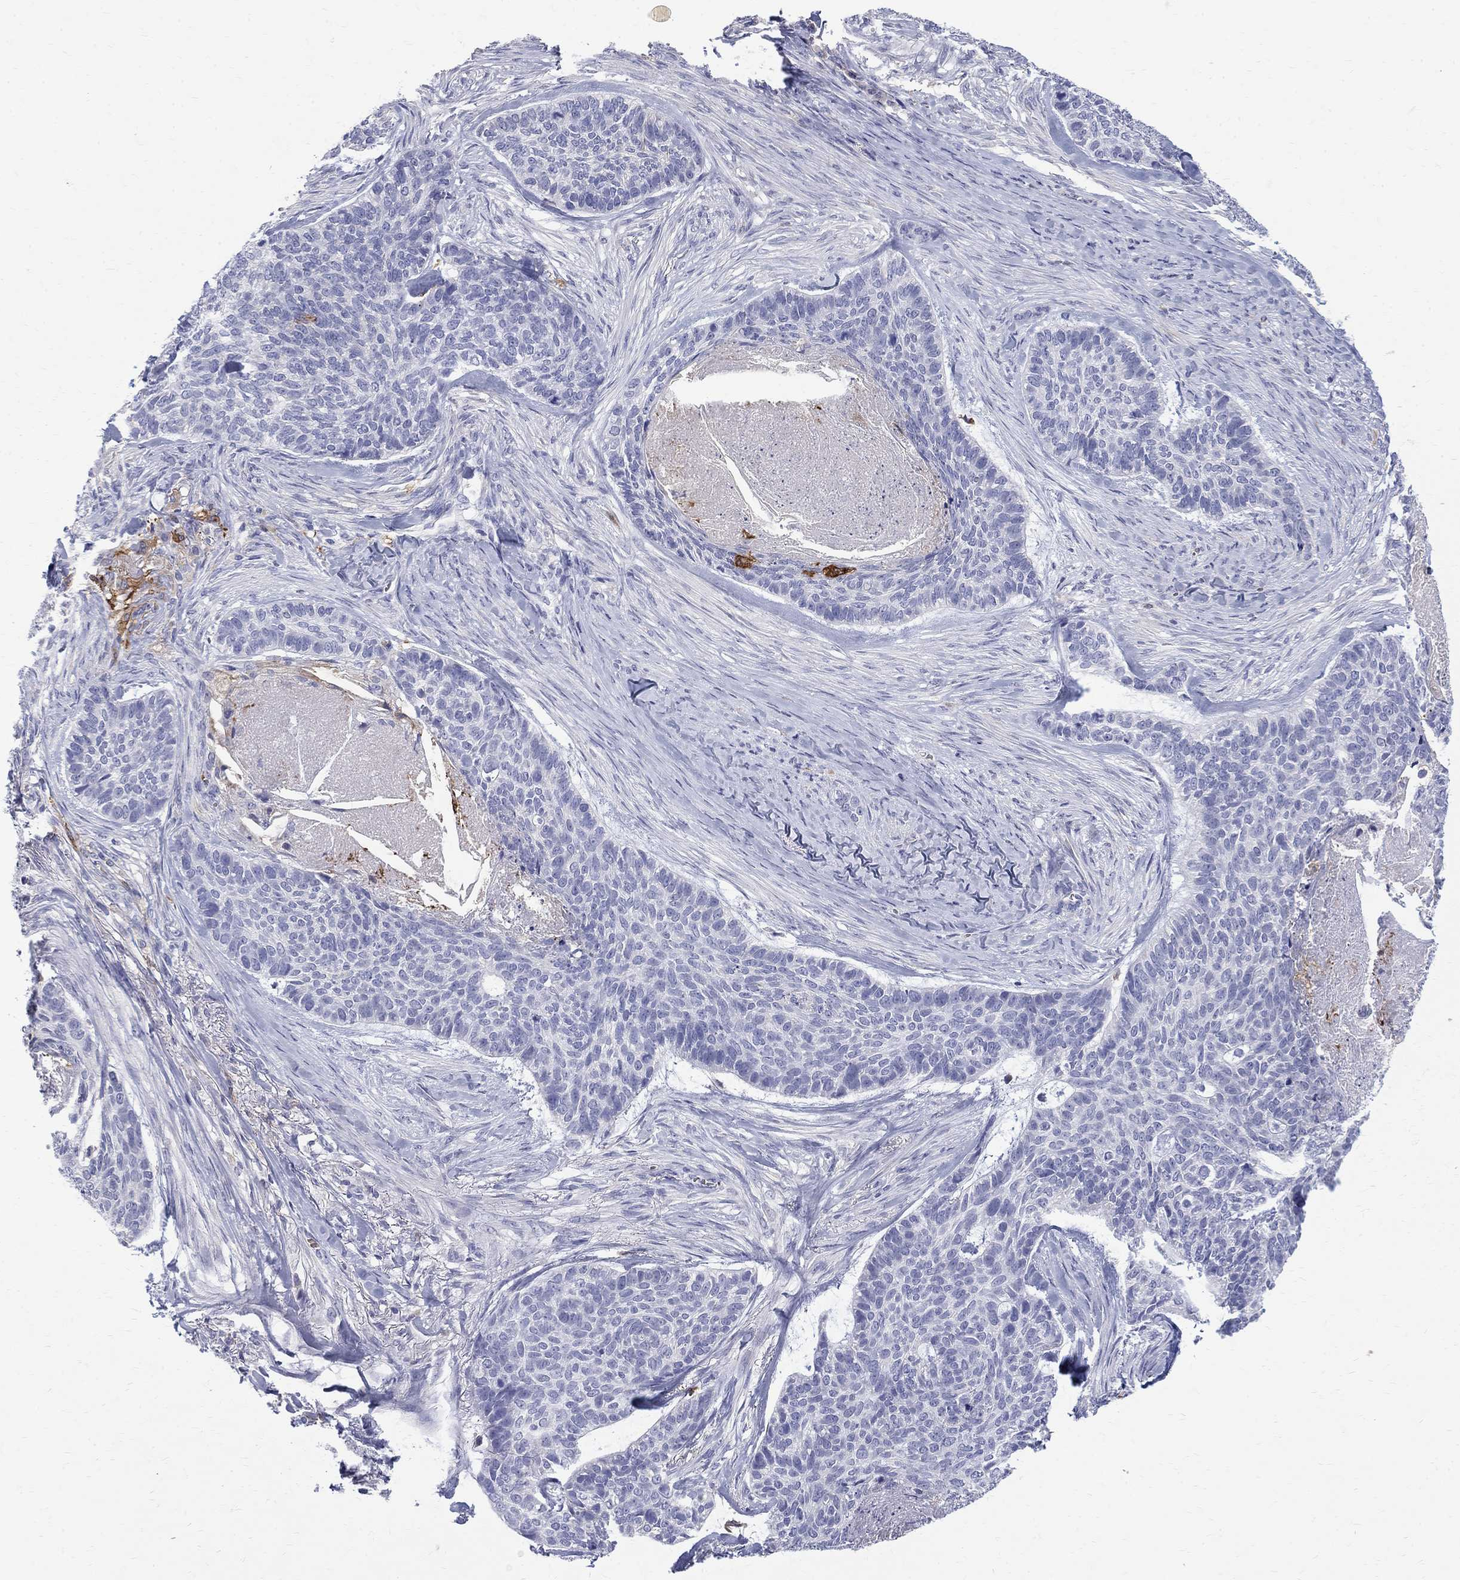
{"staining": {"intensity": "negative", "quantity": "none", "location": "none"}, "tissue": "skin cancer", "cell_type": "Tumor cells", "image_type": "cancer", "snomed": [{"axis": "morphology", "description": "Basal cell carcinoma"}, {"axis": "topography", "description": "Skin"}], "caption": "The immunohistochemistry (IHC) image has no significant staining in tumor cells of basal cell carcinoma (skin) tissue.", "gene": "AGER", "patient": {"sex": "female", "age": 69}}